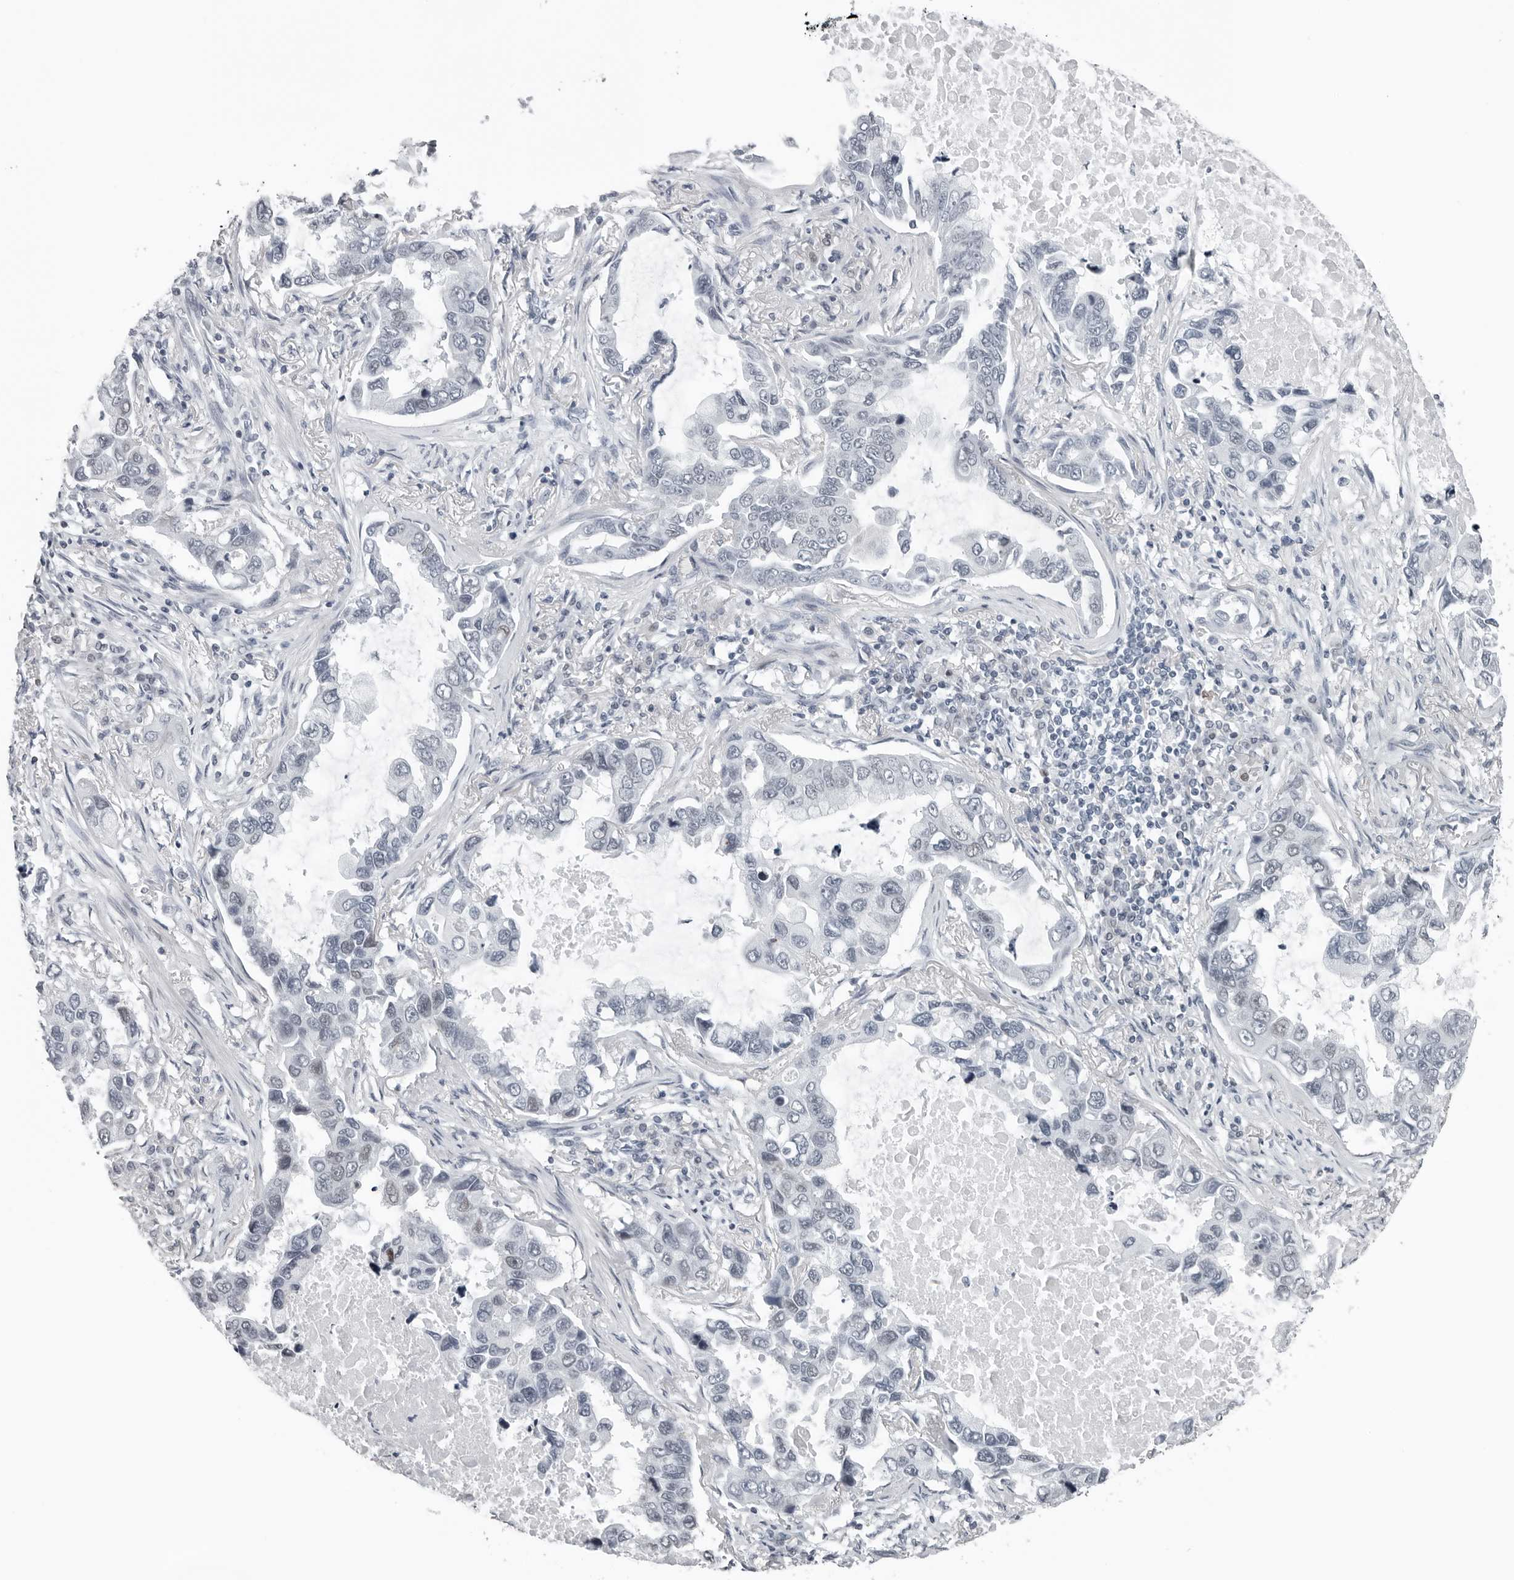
{"staining": {"intensity": "negative", "quantity": "none", "location": "none"}, "tissue": "lung cancer", "cell_type": "Tumor cells", "image_type": "cancer", "snomed": [{"axis": "morphology", "description": "Adenocarcinoma, NOS"}, {"axis": "topography", "description": "Lung"}], "caption": "DAB immunohistochemical staining of human lung cancer demonstrates no significant positivity in tumor cells.", "gene": "PPP1R42", "patient": {"sex": "male", "age": 64}}